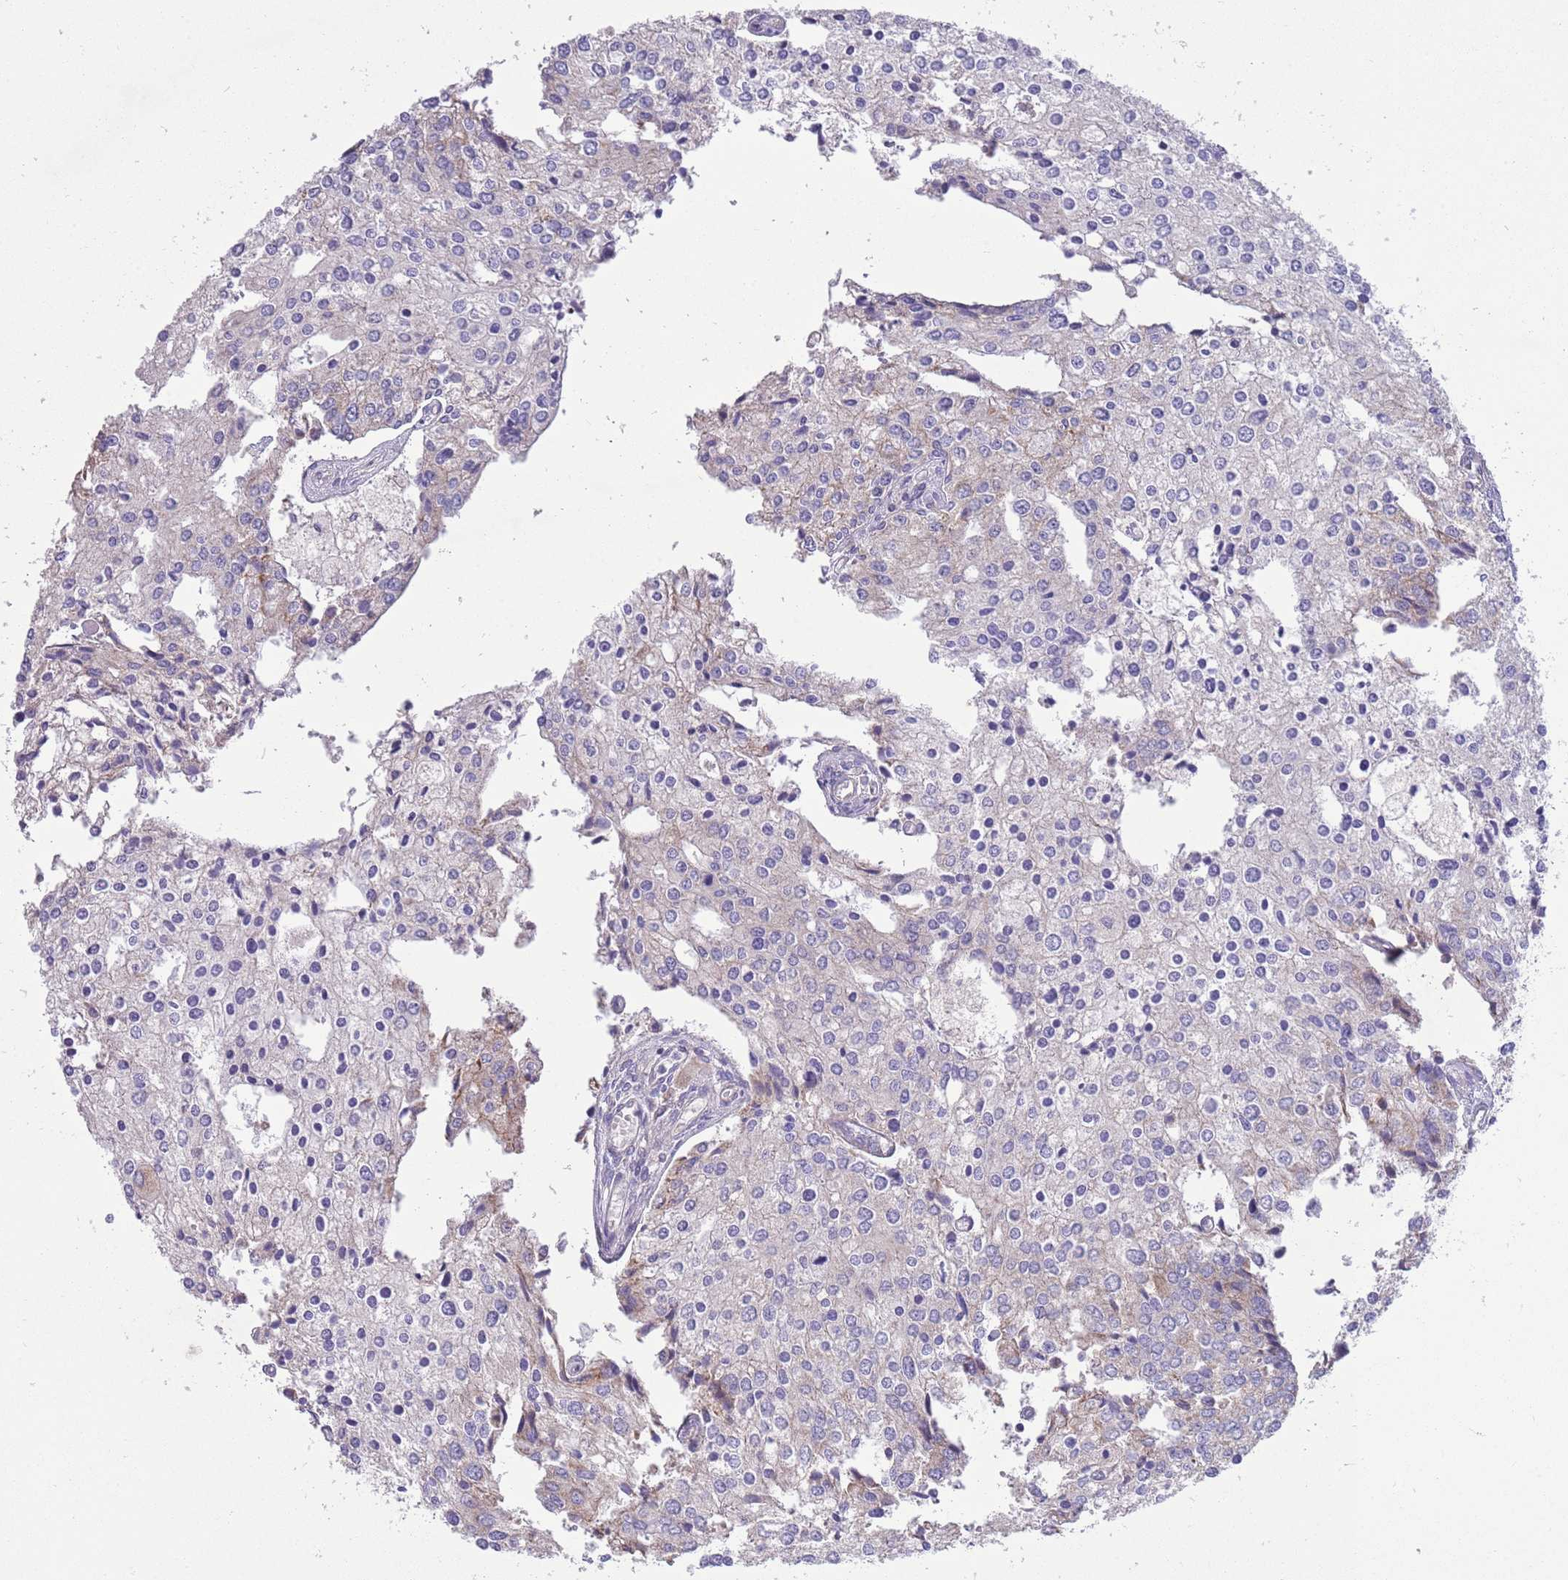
{"staining": {"intensity": "moderate", "quantity": "25%-75%", "location": "cytoplasmic/membranous"}, "tissue": "prostate cancer", "cell_type": "Tumor cells", "image_type": "cancer", "snomed": [{"axis": "morphology", "description": "Adenocarcinoma, High grade"}, {"axis": "topography", "description": "Prostate"}], "caption": "Immunohistochemical staining of human prostate high-grade adenocarcinoma exhibits medium levels of moderate cytoplasmic/membranous protein staining in approximately 25%-75% of tumor cells.", "gene": "TOMM5", "patient": {"sex": "male", "age": 62}}